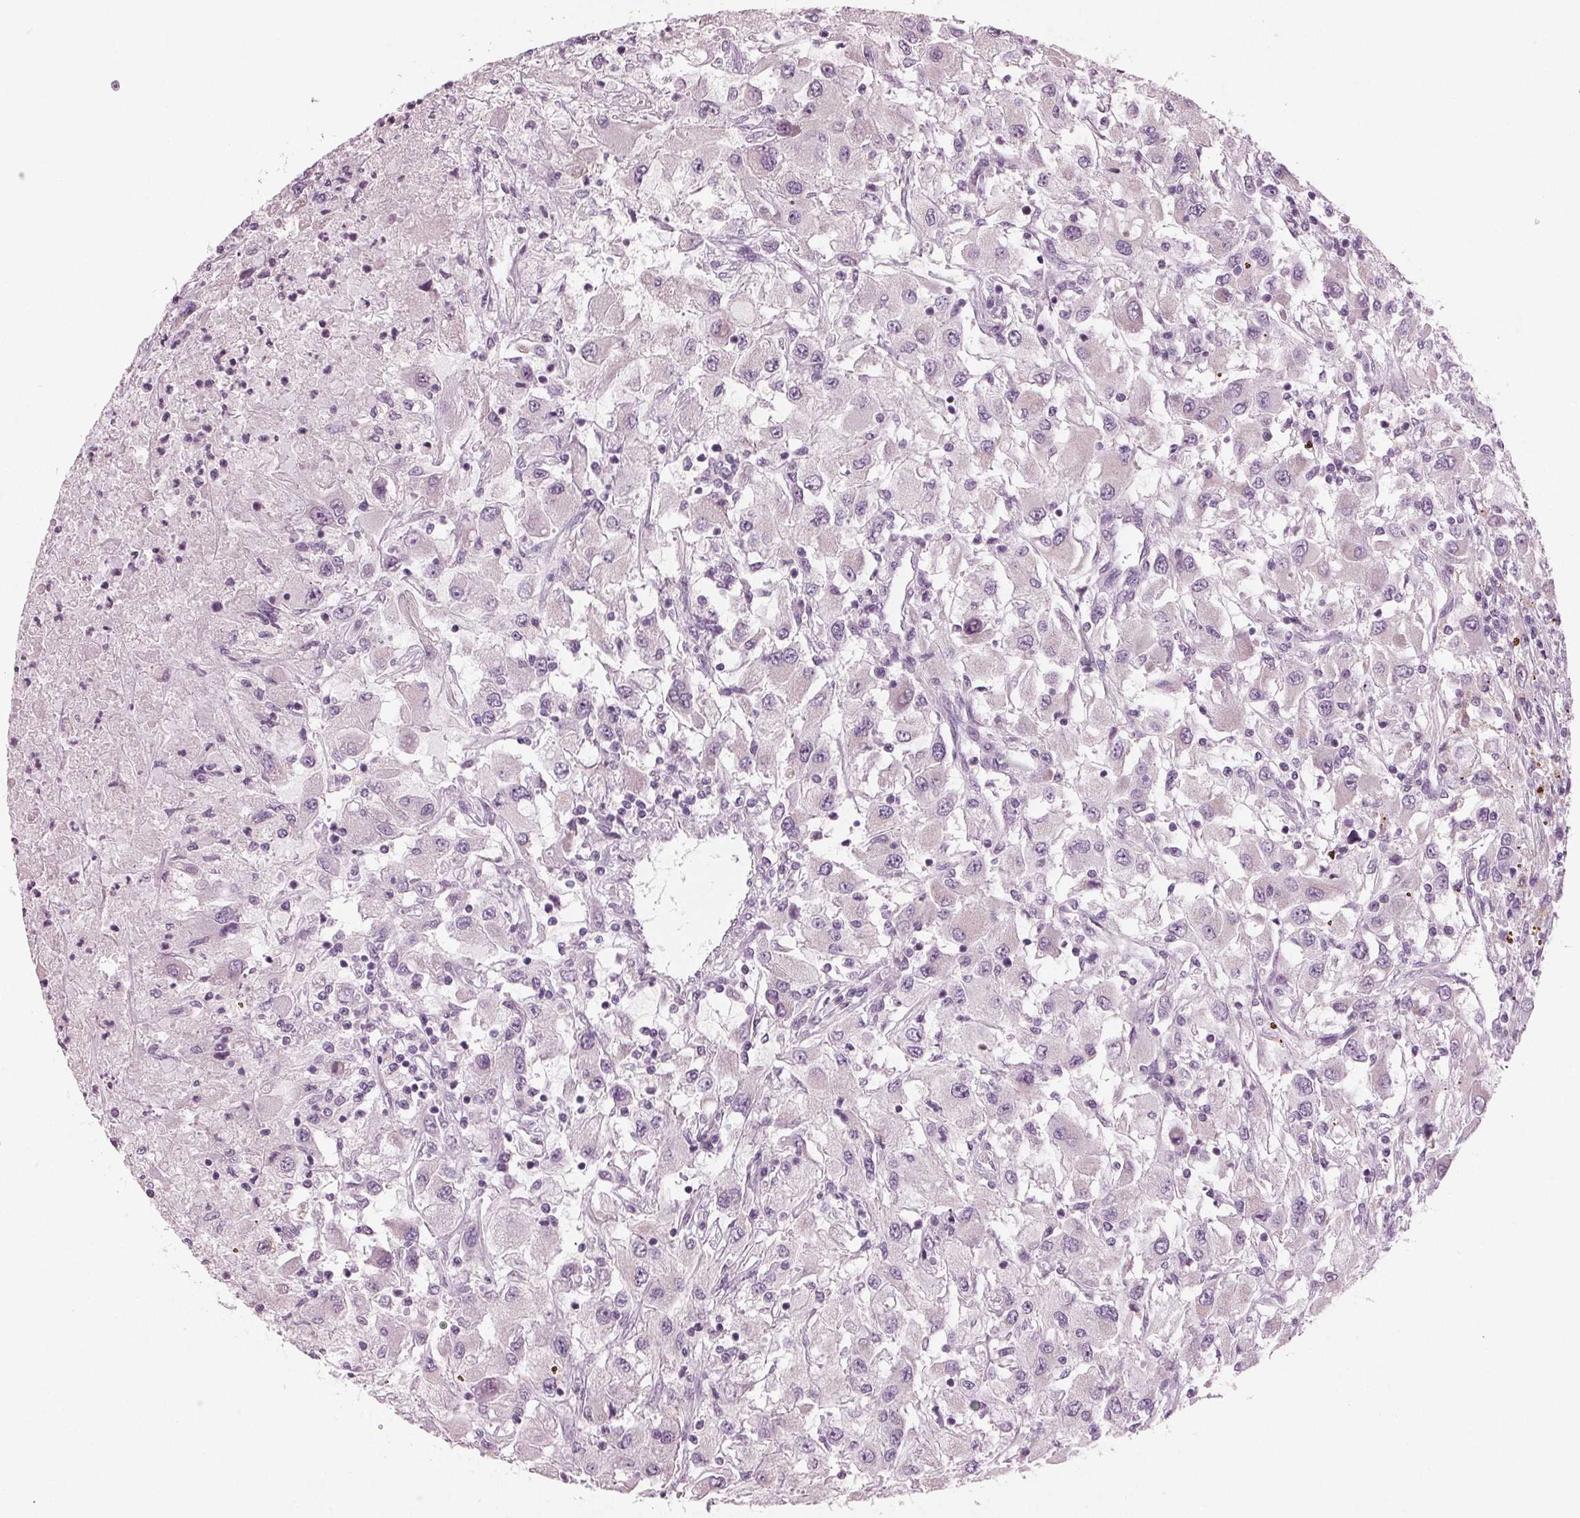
{"staining": {"intensity": "negative", "quantity": "none", "location": "none"}, "tissue": "renal cancer", "cell_type": "Tumor cells", "image_type": "cancer", "snomed": [{"axis": "morphology", "description": "Adenocarcinoma, NOS"}, {"axis": "topography", "description": "Kidney"}], "caption": "IHC image of neoplastic tissue: human renal adenocarcinoma stained with DAB exhibits no significant protein expression in tumor cells. (DAB (3,3'-diaminobenzidine) IHC visualized using brightfield microscopy, high magnification).", "gene": "PRAP1", "patient": {"sex": "female", "age": 67}}